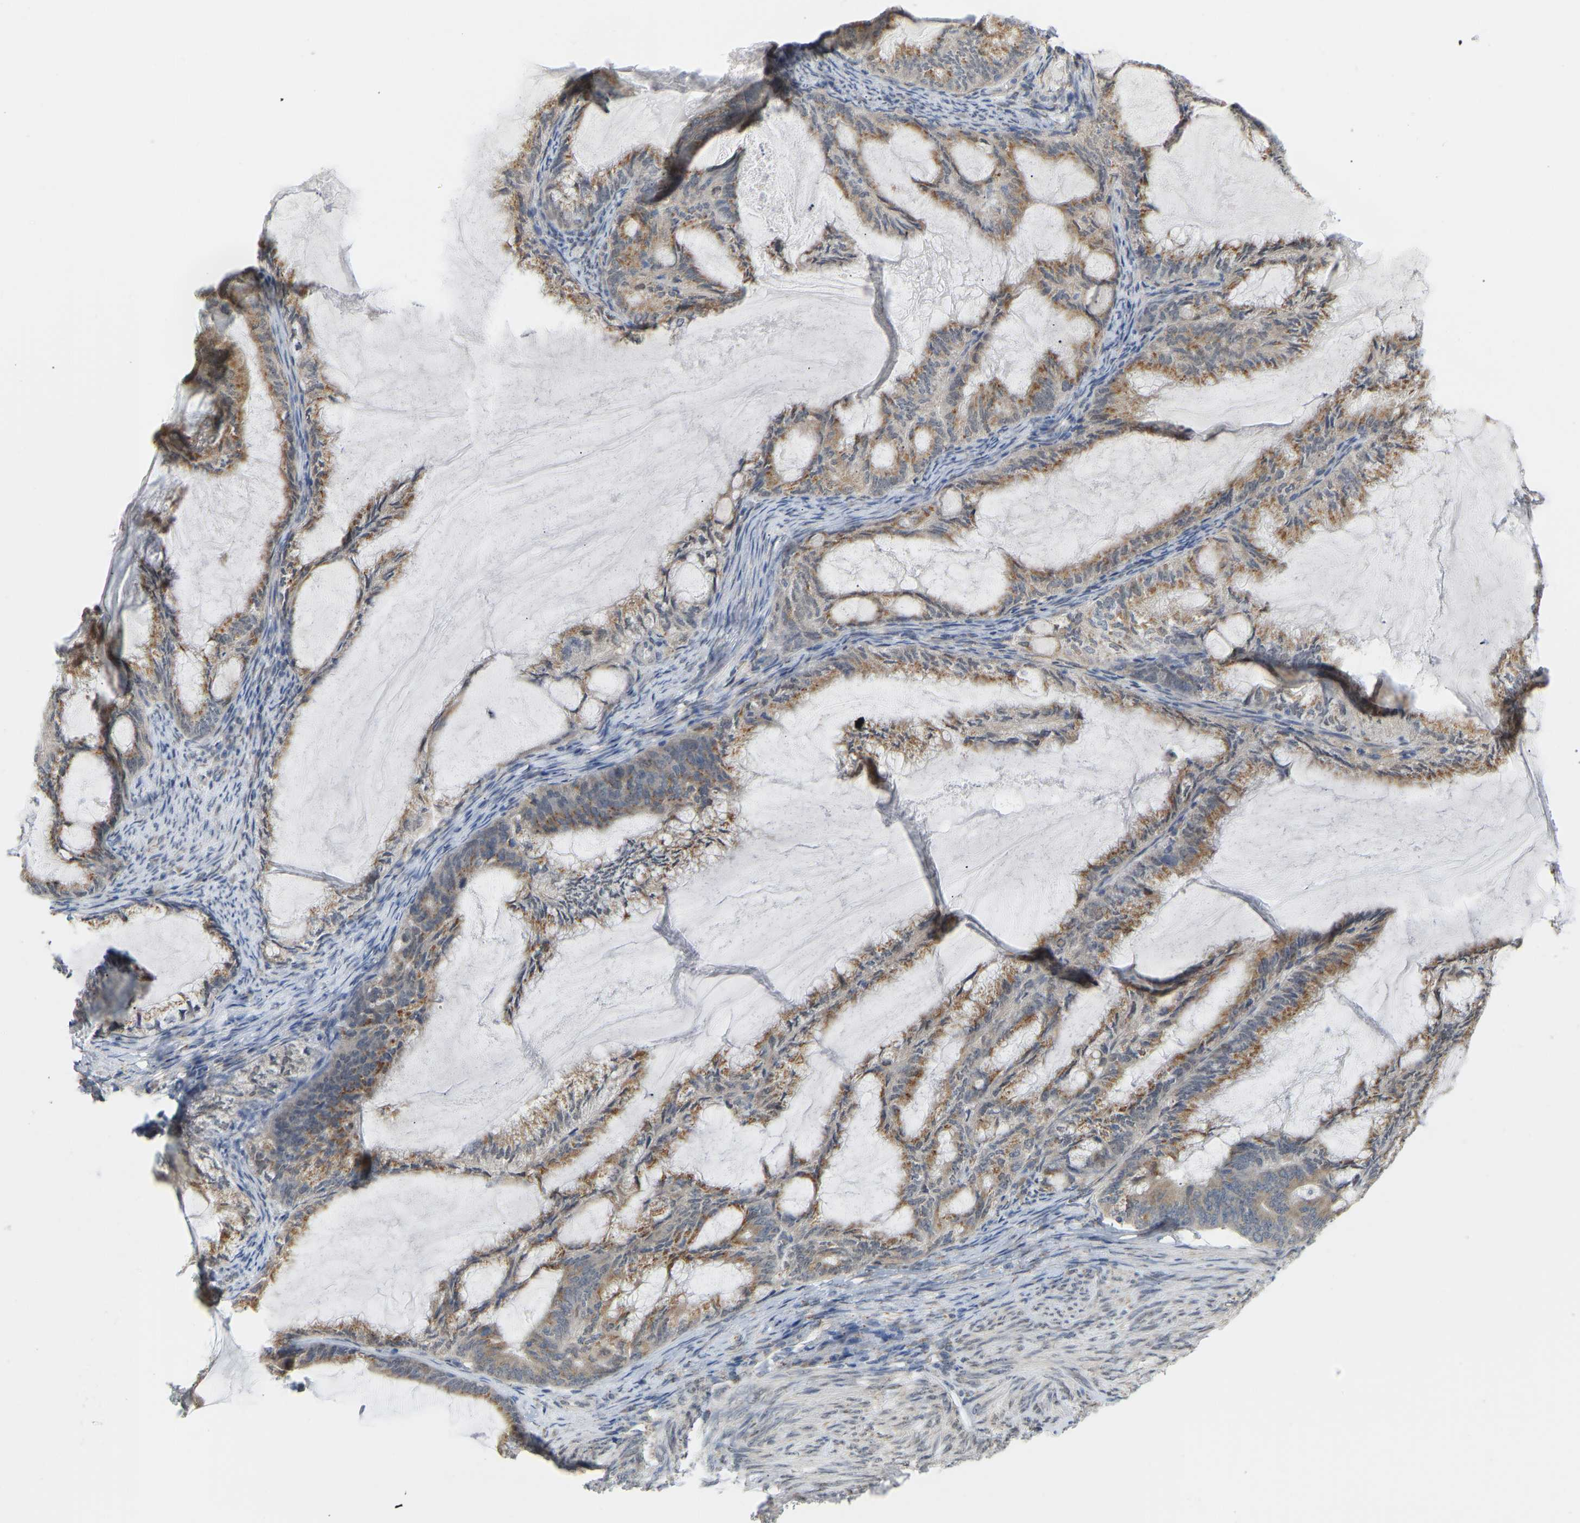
{"staining": {"intensity": "moderate", "quantity": ">75%", "location": "cytoplasmic/membranous"}, "tissue": "endometrial cancer", "cell_type": "Tumor cells", "image_type": "cancer", "snomed": [{"axis": "morphology", "description": "Adenocarcinoma, NOS"}, {"axis": "topography", "description": "Endometrium"}], "caption": "Immunohistochemical staining of human endometrial cancer (adenocarcinoma) demonstrates medium levels of moderate cytoplasmic/membranous staining in about >75% of tumor cells.", "gene": "BEND3", "patient": {"sex": "female", "age": 86}}